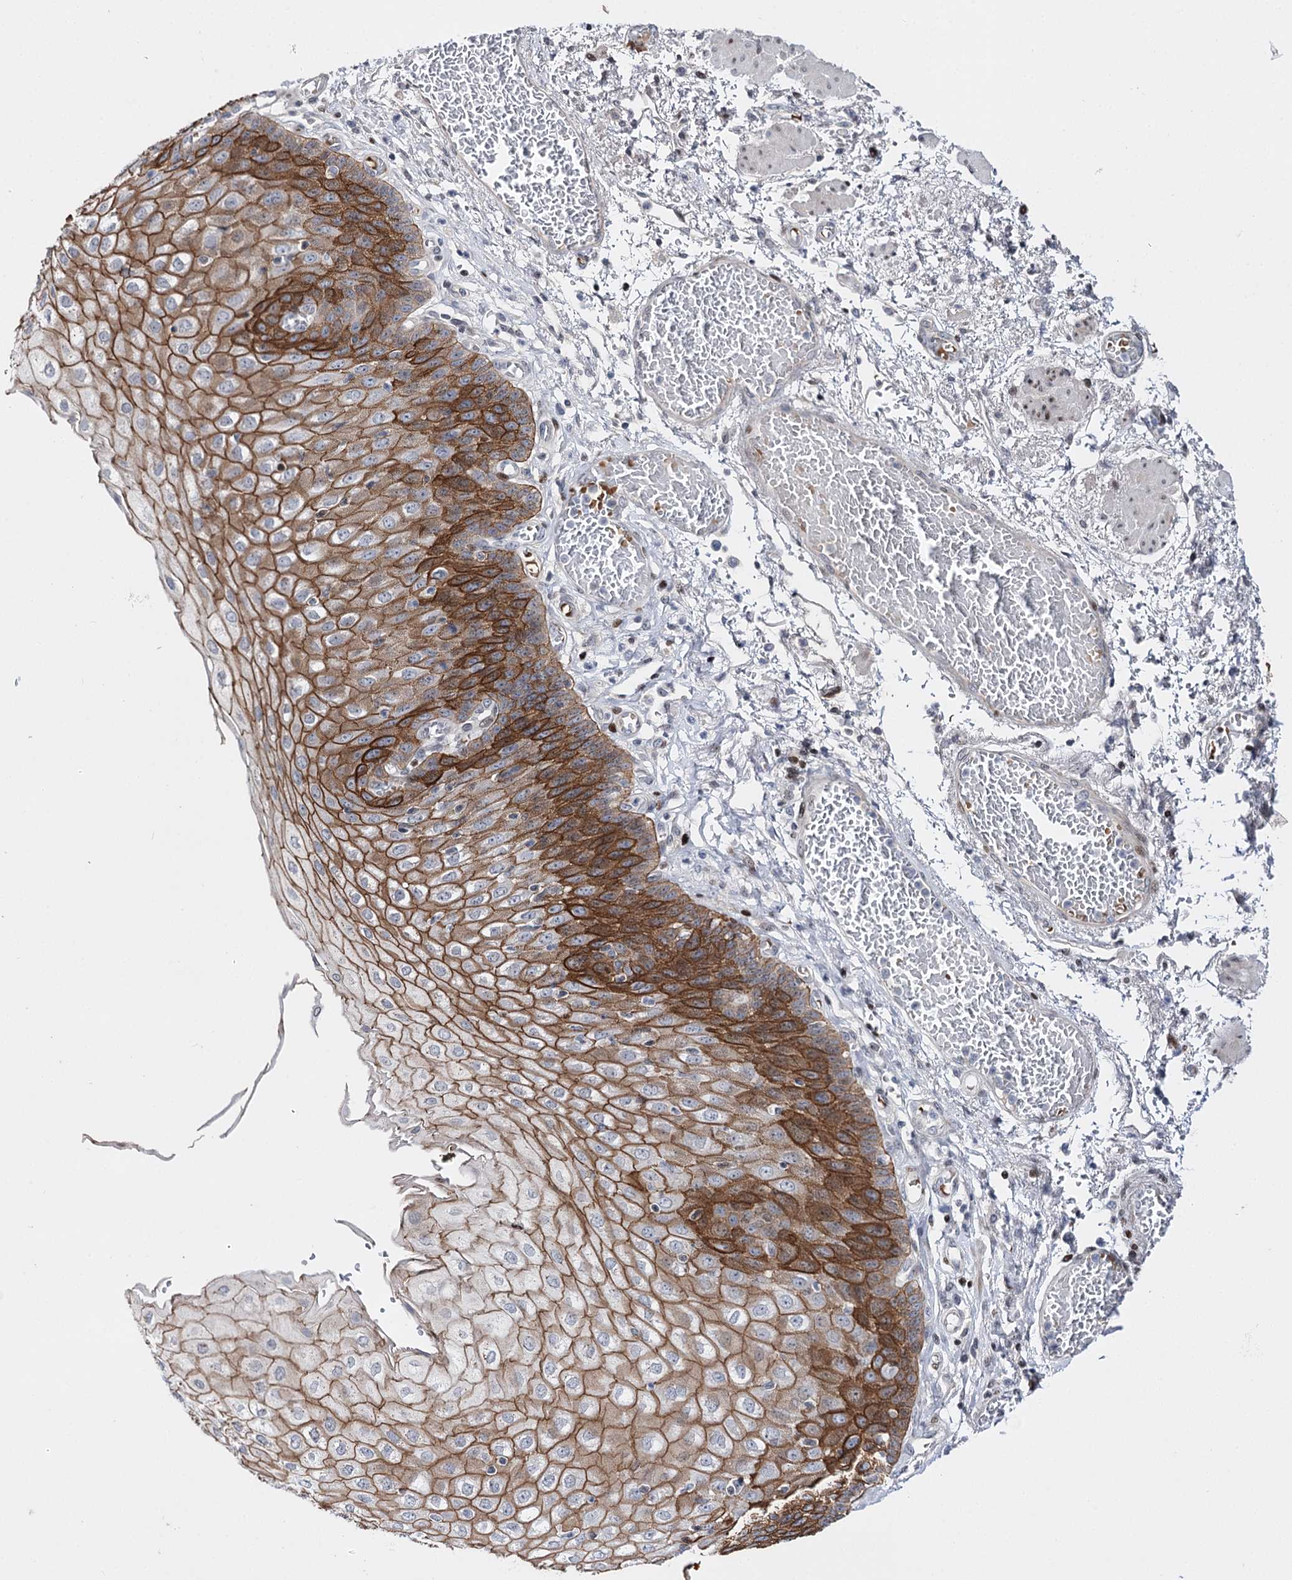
{"staining": {"intensity": "strong", "quantity": ">75%", "location": "cytoplasmic/membranous"}, "tissue": "esophagus", "cell_type": "Squamous epithelial cells", "image_type": "normal", "snomed": [{"axis": "morphology", "description": "Normal tissue, NOS"}, {"axis": "topography", "description": "Esophagus"}], "caption": "Protein staining exhibits strong cytoplasmic/membranous positivity in approximately >75% of squamous epithelial cells in normal esophagus.", "gene": "ITFG2", "patient": {"sex": "male", "age": 81}}